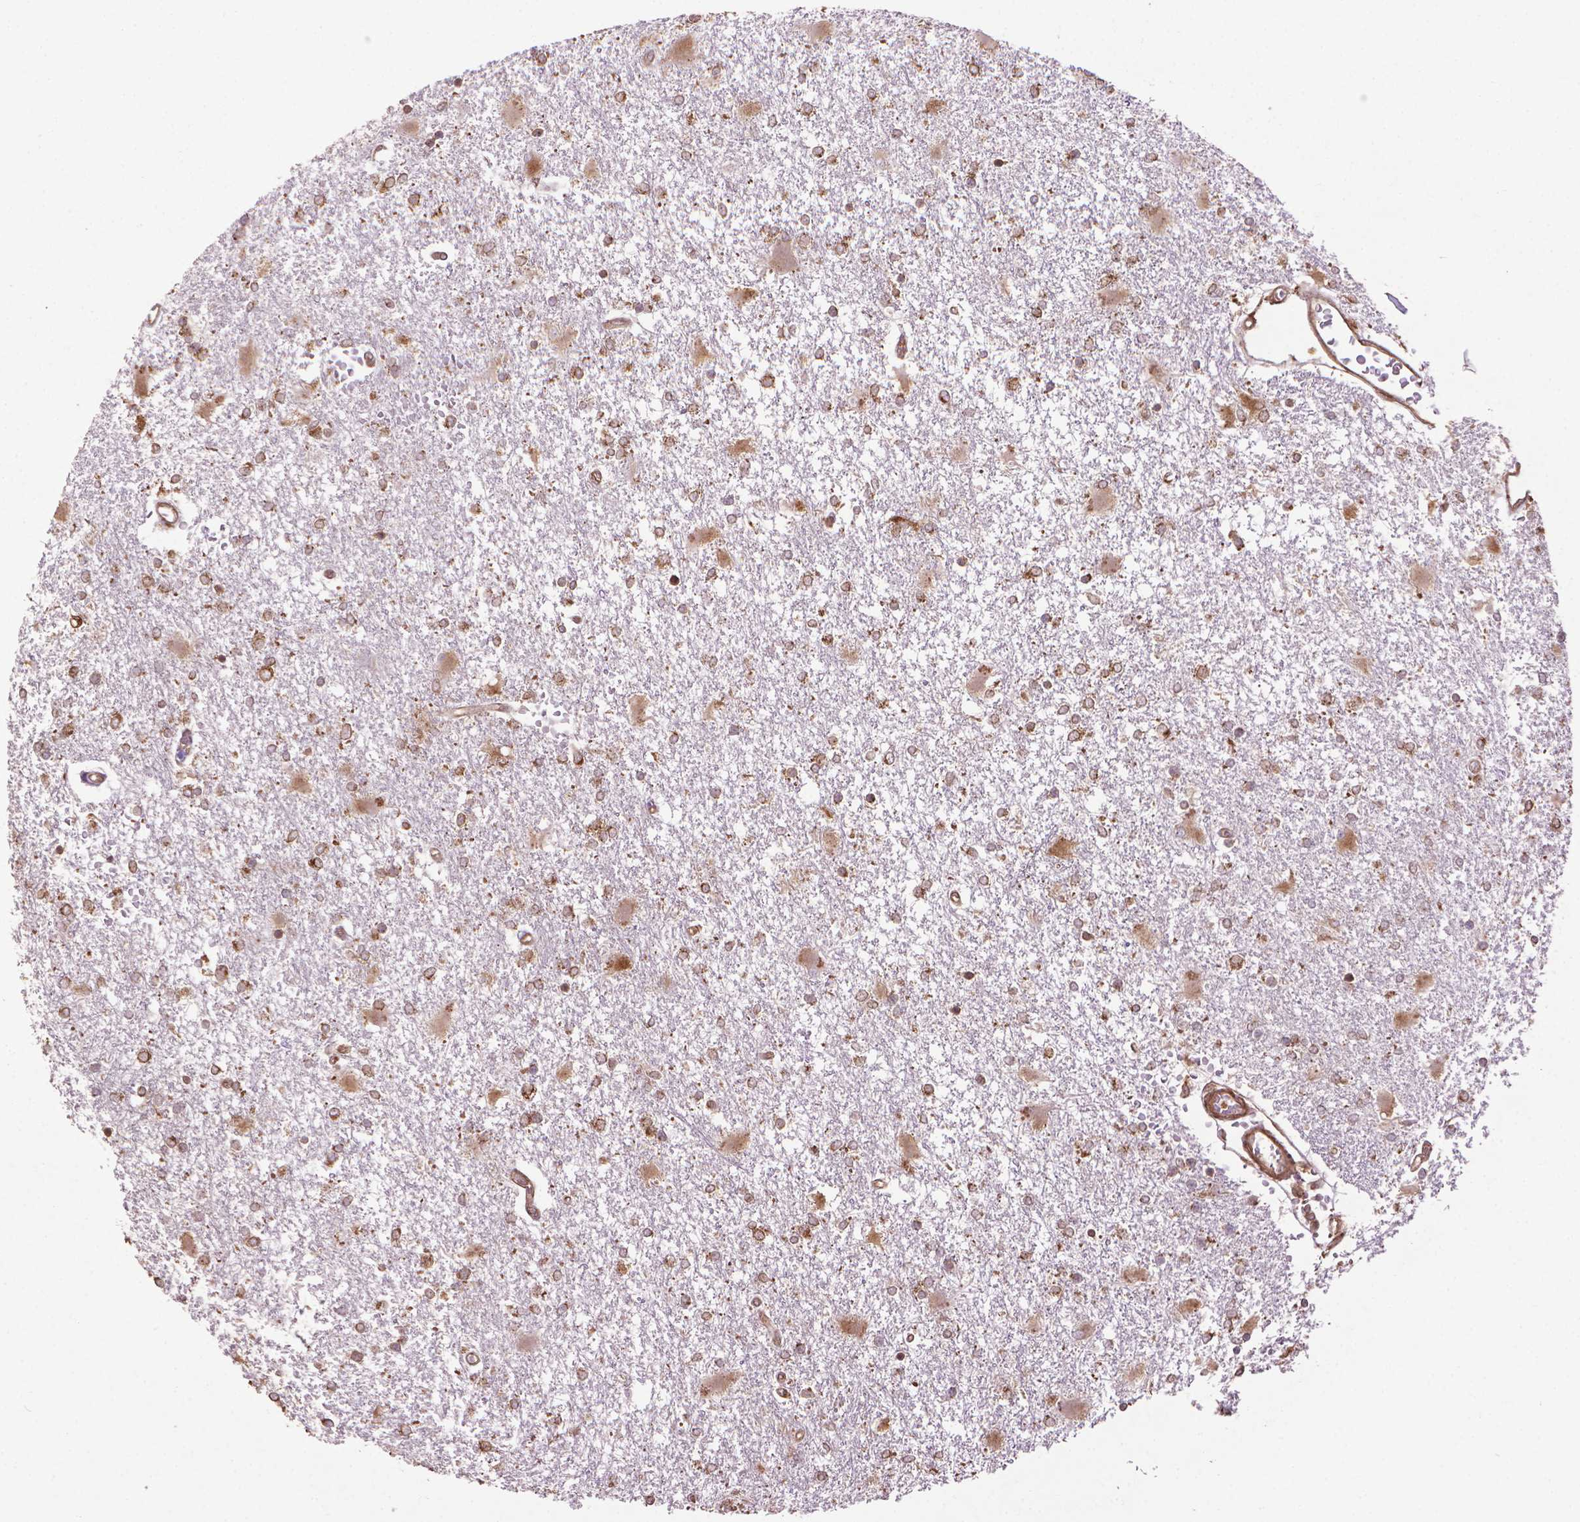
{"staining": {"intensity": "moderate", "quantity": ">75%", "location": "cytoplasmic/membranous"}, "tissue": "glioma", "cell_type": "Tumor cells", "image_type": "cancer", "snomed": [{"axis": "morphology", "description": "Glioma, malignant, High grade"}, {"axis": "topography", "description": "Cerebral cortex"}], "caption": "Protein staining displays moderate cytoplasmic/membranous positivity in approximately >75% of tumor cells in high-grade glioma (malignant).", "gene": "GAS1", "patient": {"sex": "male", "age": 79}}